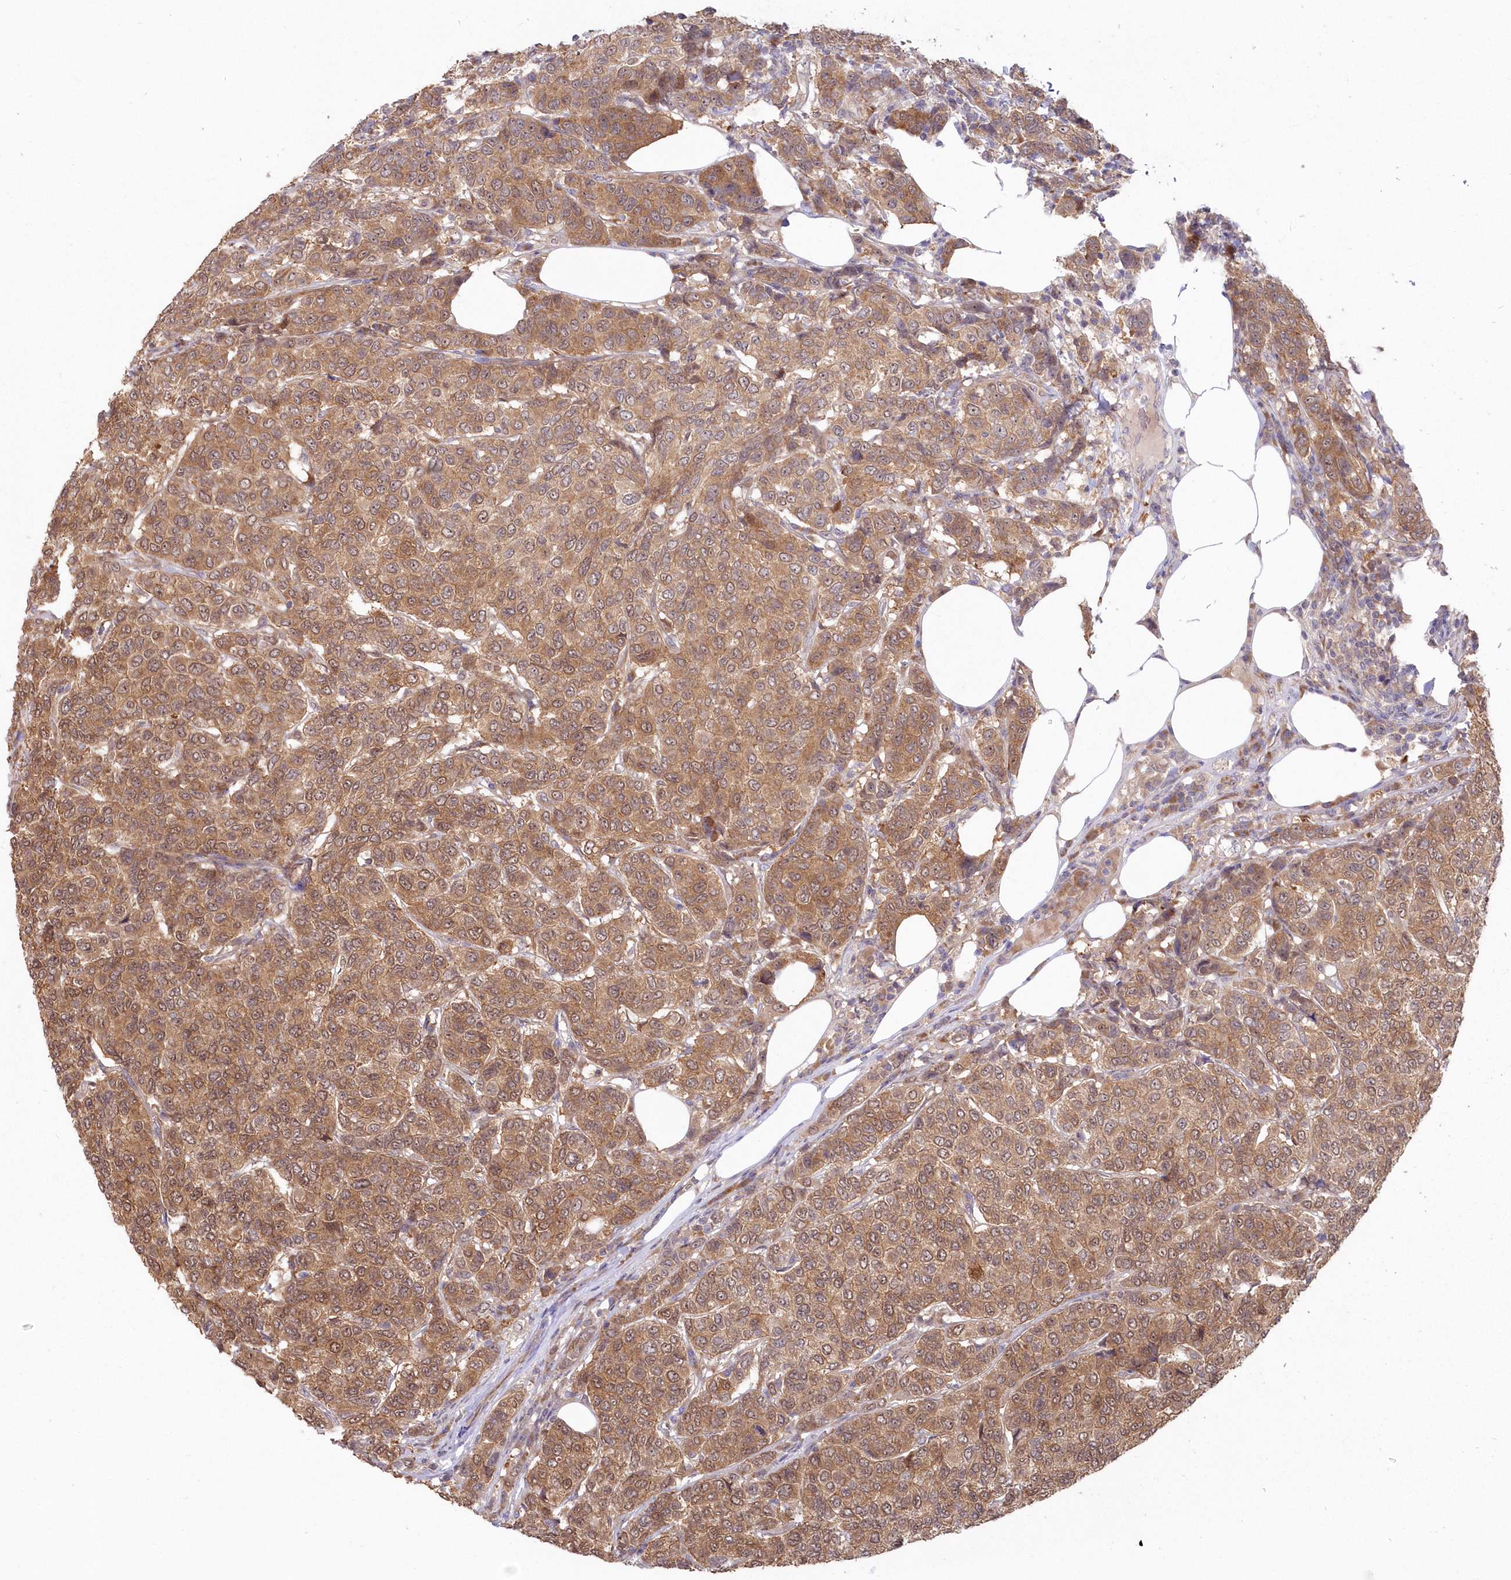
{"staining": {"intensity": "moderate", "quantity": ">75%", "location": "cytoplasmic/membranous,nuclear"}, "tissue": "breast cancer", "cell_type": "Tumor cells", "image_type": "cancer", "snomed": [{"axis": "morphology", "description": "Duct carcinoma"}, {"axis": "topography", "description": "Breast"}], "caption": "Breast cancer (intraductal carcinoma) tissue demonstrates moderate cytoplasmic/membranous and nuclear positivity in approximately >75% of tumor cells, visualized by immunohistochemistry.", "gene": "TBCA", "patient": {"sex": "female", "age": 55}}